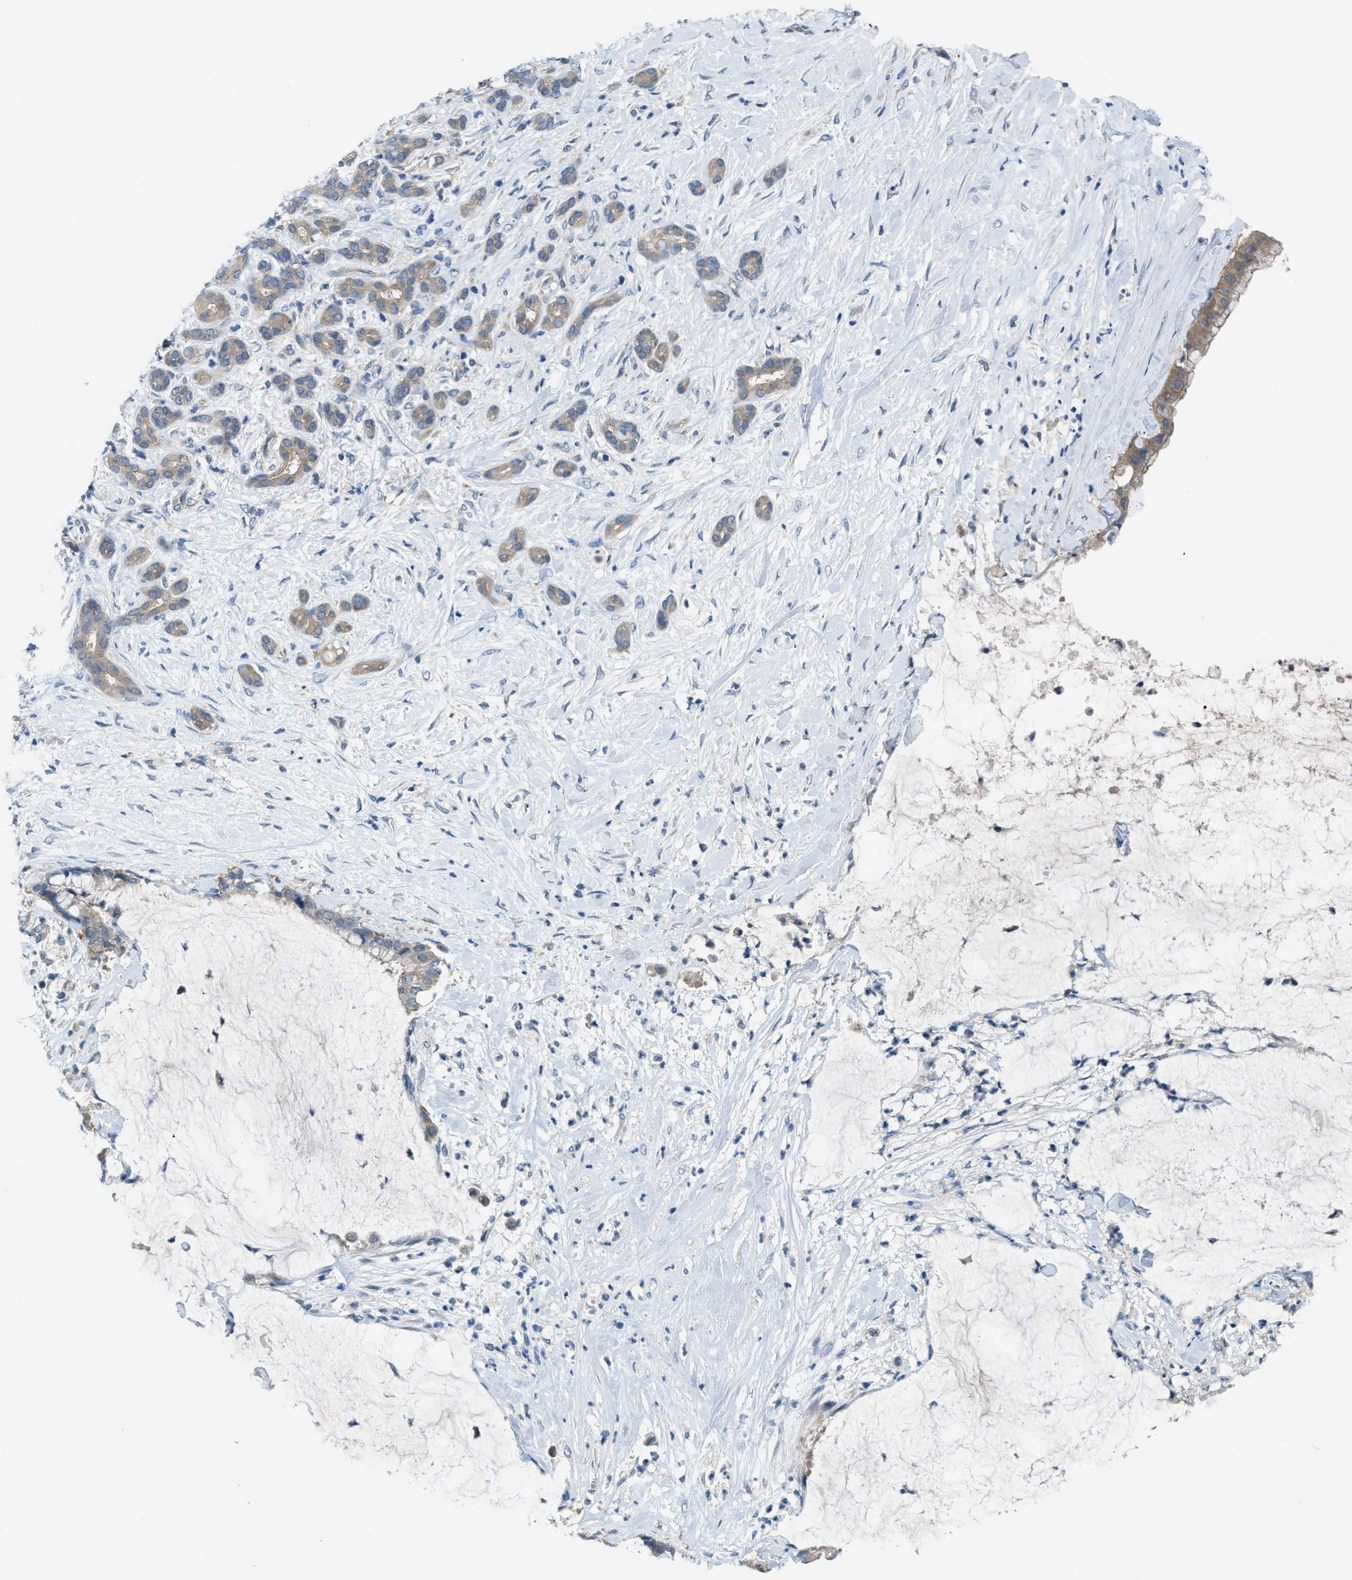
{"staining": {"intensity": "moderate", "quantity": ">75%", "location": "cytoplasmic/membranous"}, "tissue": "pancreatic cancer", "cell_type": "Tumor cells", "image_type": "cancer", "snomed": [{"axis": "morphology", "description": "Adenocarcinoma, NOS"}, {"axis": "topography", "description": "Pancreas"}], "caption": "A histopathology image showing moderate cytoplasmic/membranous staining in approximately >75% of tumor cells in pancreatic cancer, as visualized by brown immunohistochemical staining.", "gene": "BAZ2B", "patient": {"sex": "male", "age": 41}}